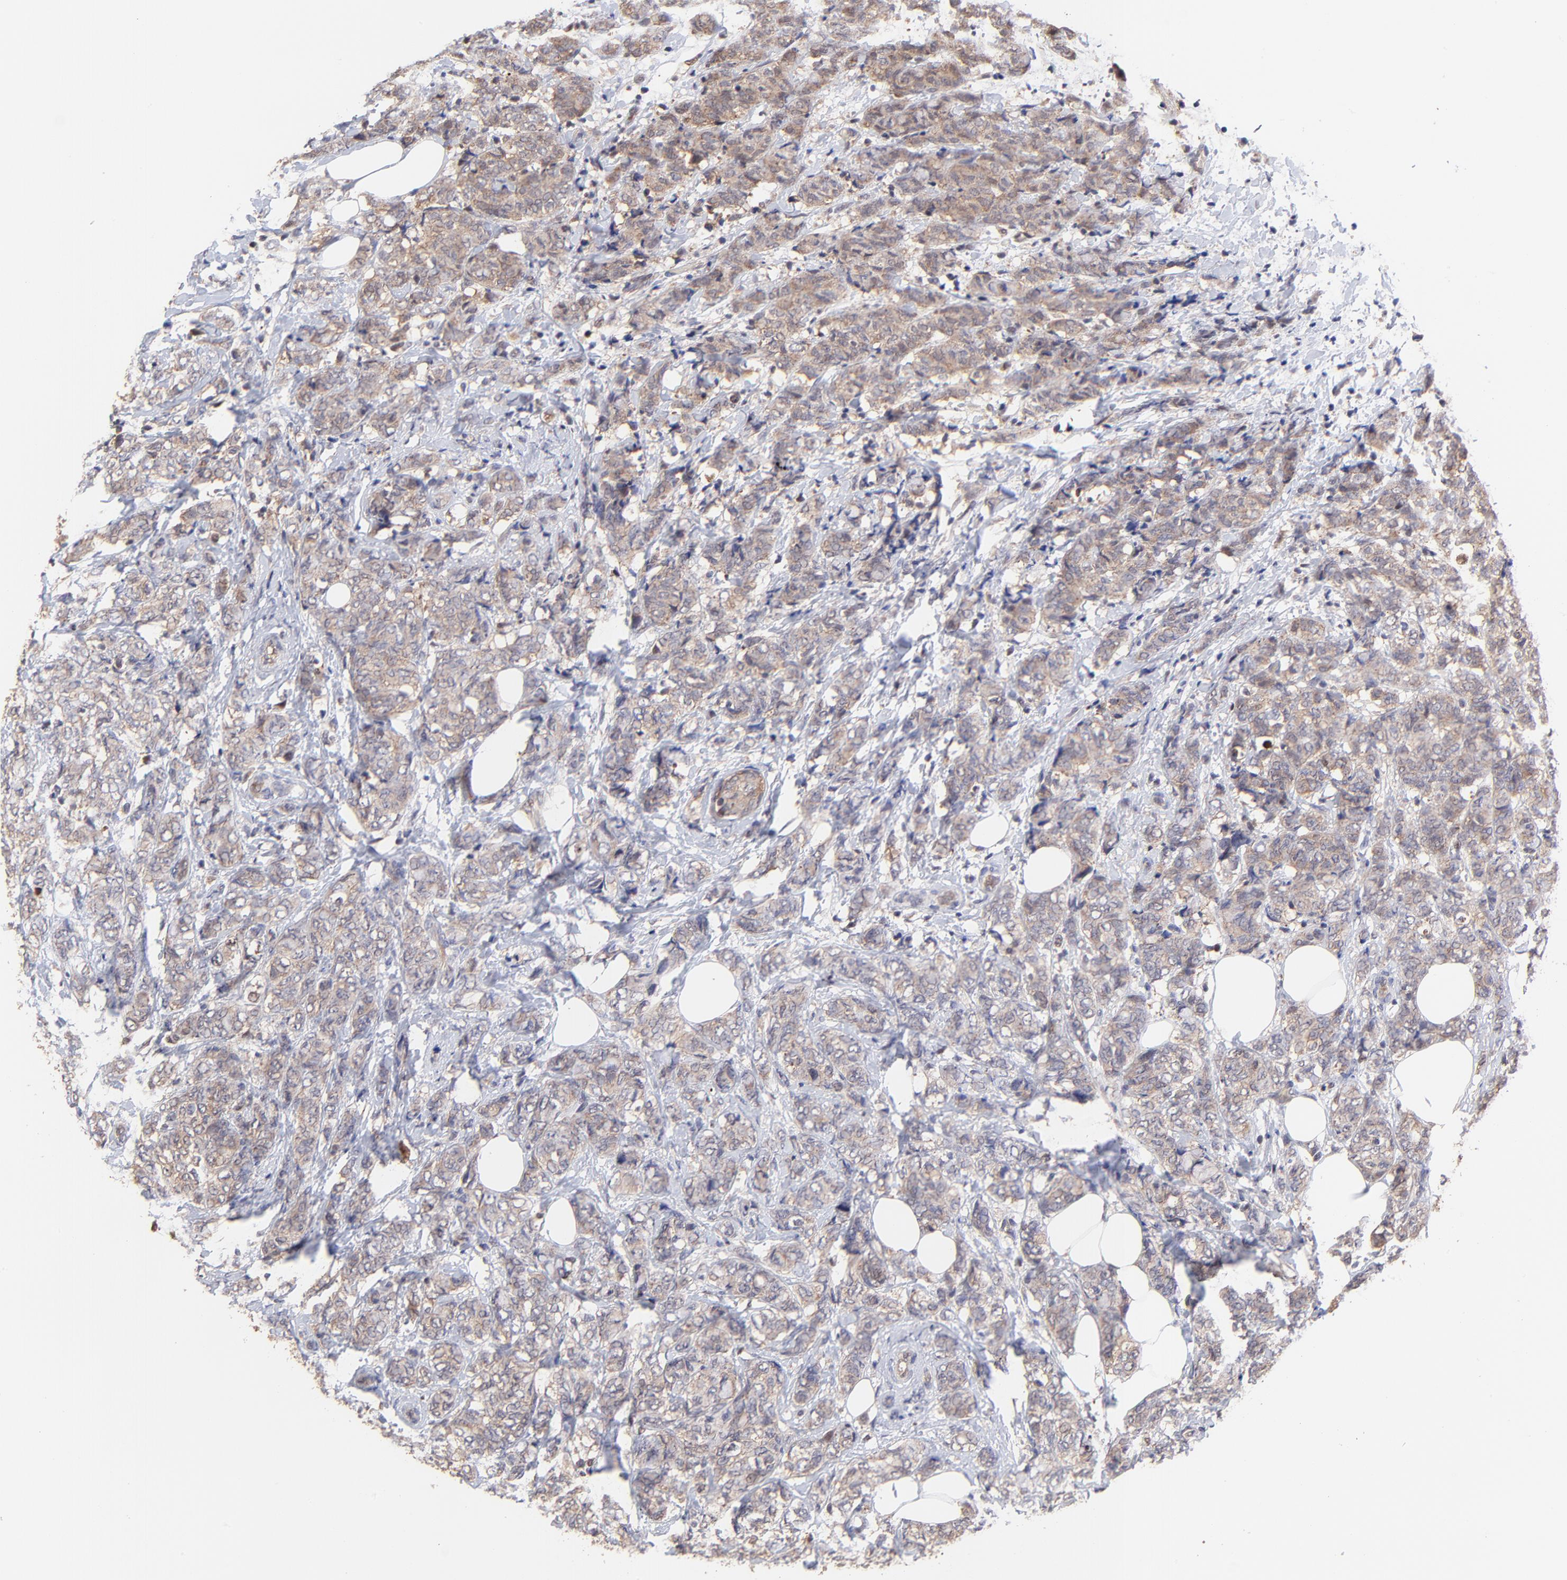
{"staining": {"intensity": "moderate", "quantity": ">75%", "location": "cytoplasmic/membranous"}, "tissue": "breast cancer", "cell_type": "Tumor cells", "image_type": "cancer", "snomed": [{"axis": "morphology", "description": "Lobular carcinoma"}, {"axis": "topography", "description": "Breast"}], "caption": "This is an image of immunohistochemistry (IHC) staining of lobular carcinoma (breast), which shows moderate expression in the cytoplasmic/membranous of tumor cells.", "gene": "PSMA6", "patient": {"sex": "female", "age": 60}}